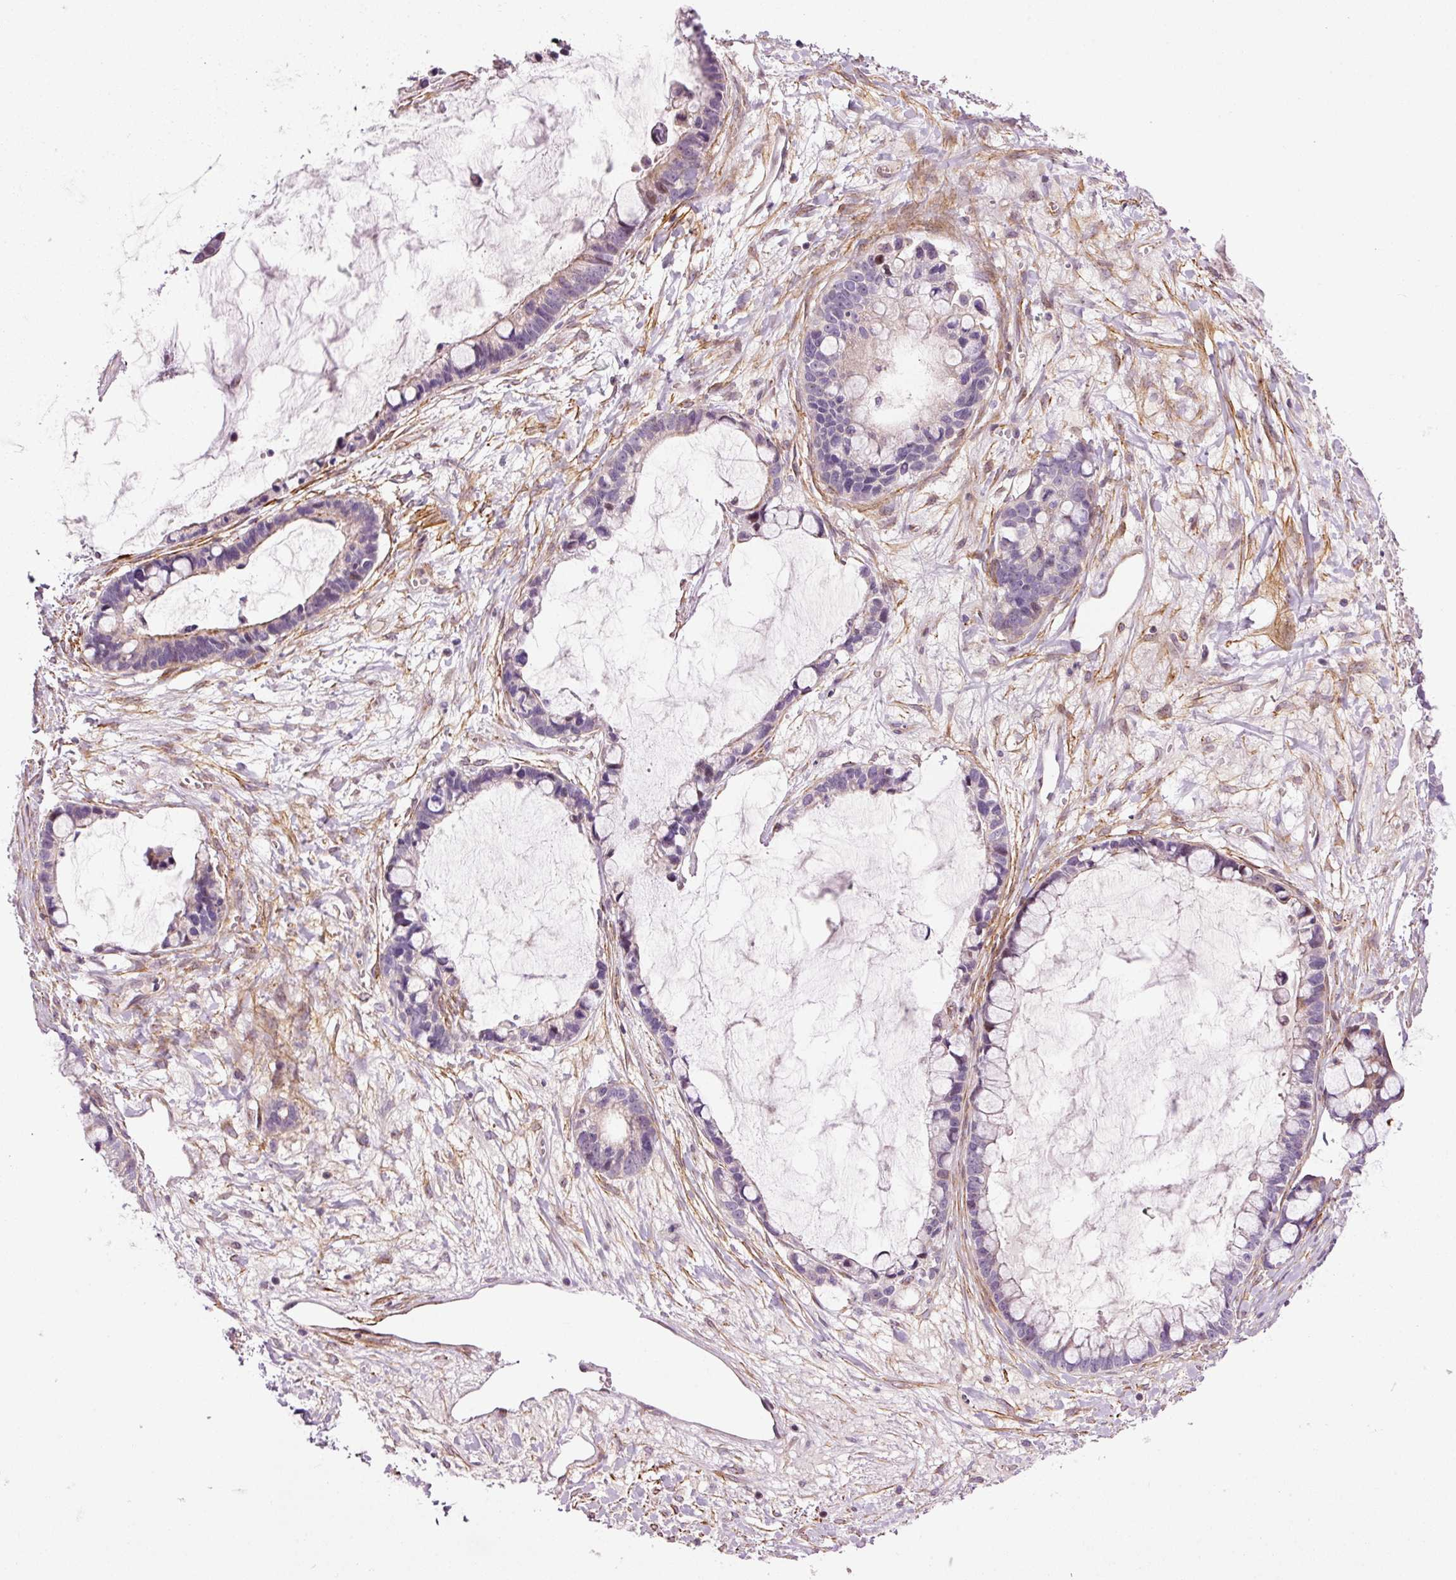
{"staining": {"intensity": "negative", "quantity": "none", "location": "none"}, "tissue": "ovarian cancer", "cell_type": "Tumor cells", "image_type": "cancer", "snomed": [{"axis": "morphology", "description": "Cystadenocarcinoma, mucinous, NOS"}, {"axis": "topography", "description": "Ovary"}], "caption": "DAB immunohistochemical staining of human ovarian cancer (mucinous cystadenocarcinoma) reveals no significant staining in tumor cells.", "gene": "ANKRD20A1", "patient": {"sex": "female", "age": 63}}